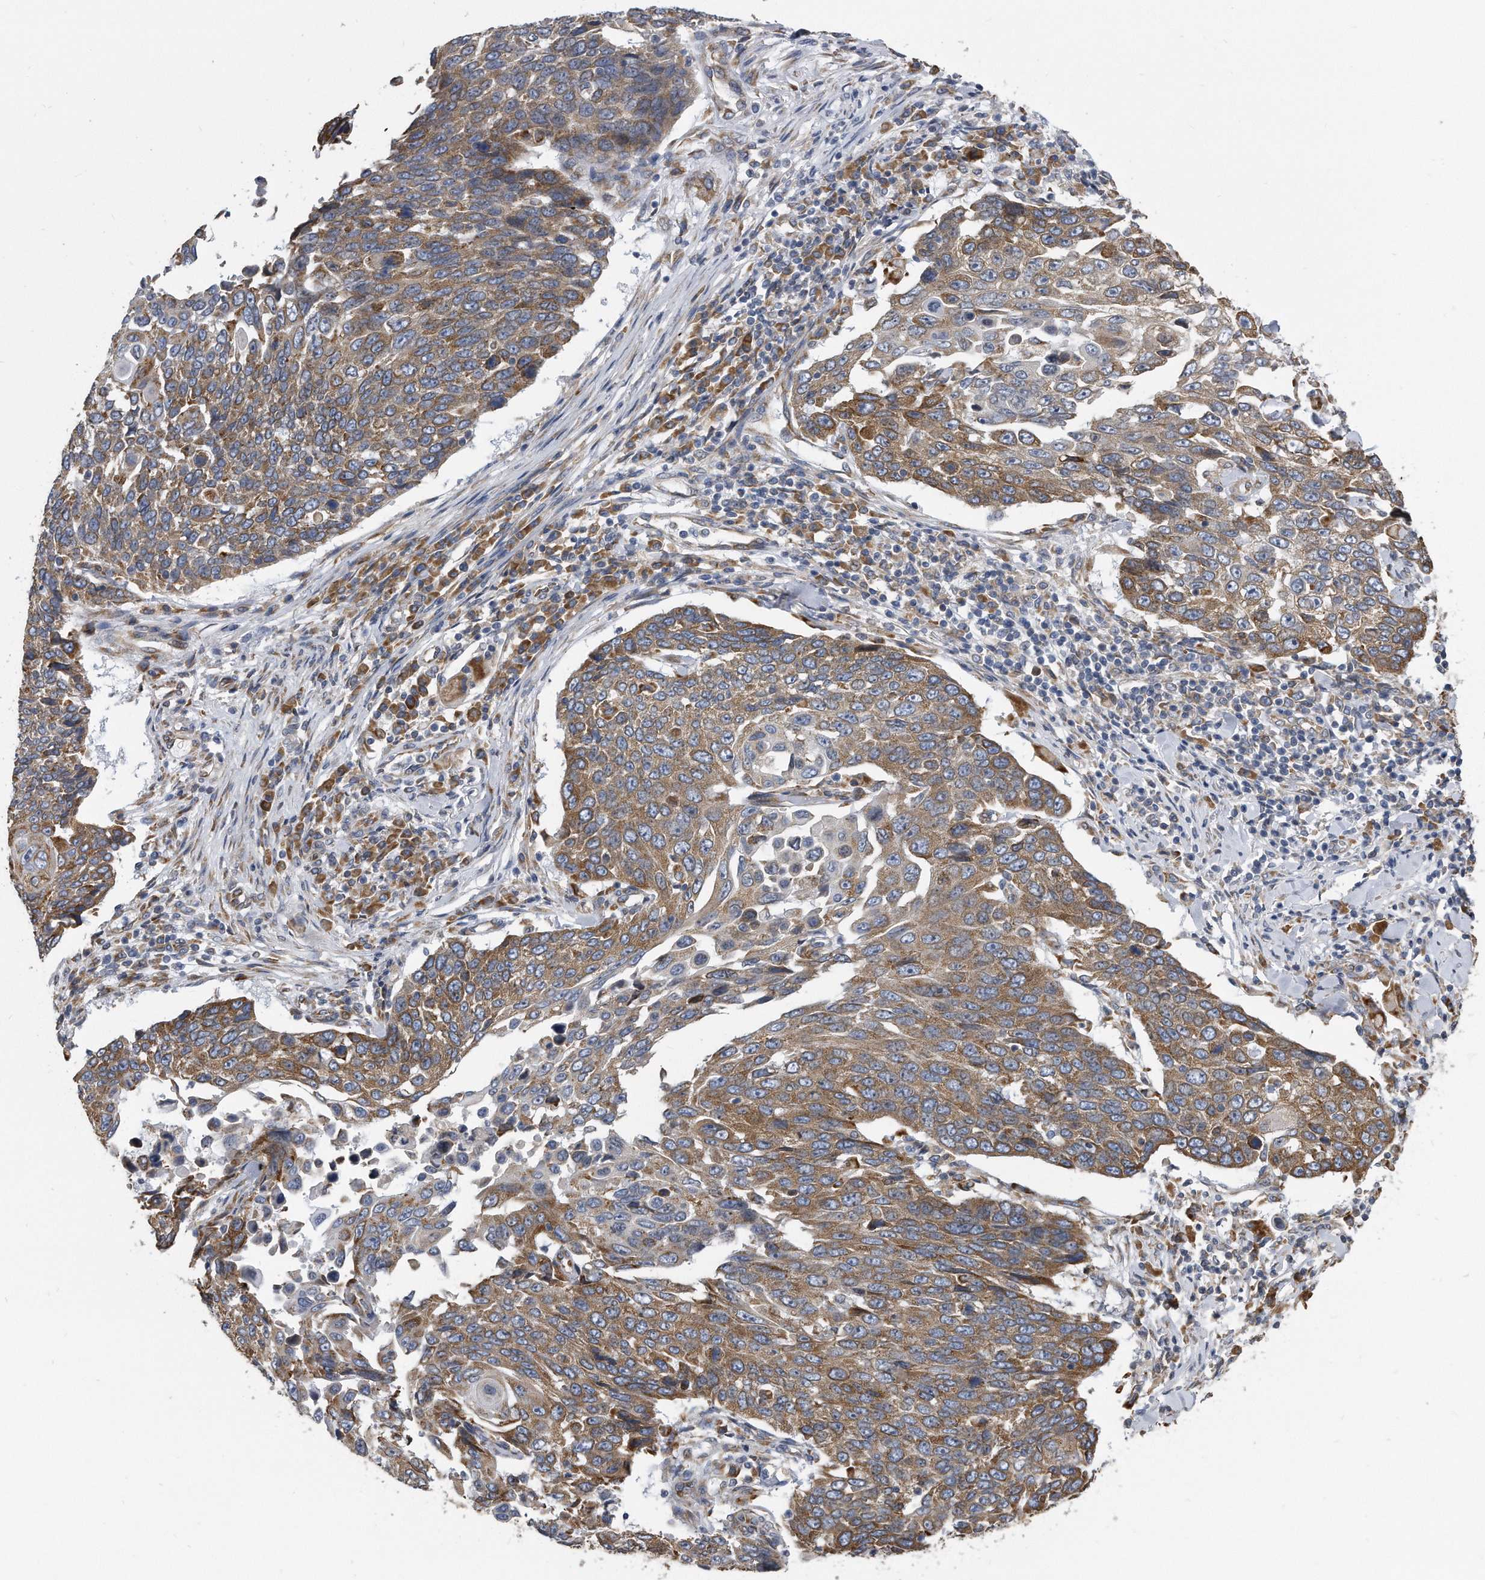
{"staining": {"intensity": "moderate", "quantity": ">75%", "location": "cytoplasmic/membranous"}, "tissue": "lung cancer", "cell_type": "Tumor cells", "image_type": "cancer", "snomed": [{"axis": "morphology", "description": "Squamous cell carcinoma, NOS"}, {"axis": "topography", "description": "Lung"}], "caption": "This image reveals lung cancer stained with IHC to label a protein in brown. The cytoplasmic/membranous of tumor cells show moderate positivity for the protein. Nuclei are counter-stained blue.", "gene": "CCDC47", "patient": {"sex": "male", "age": 66}}